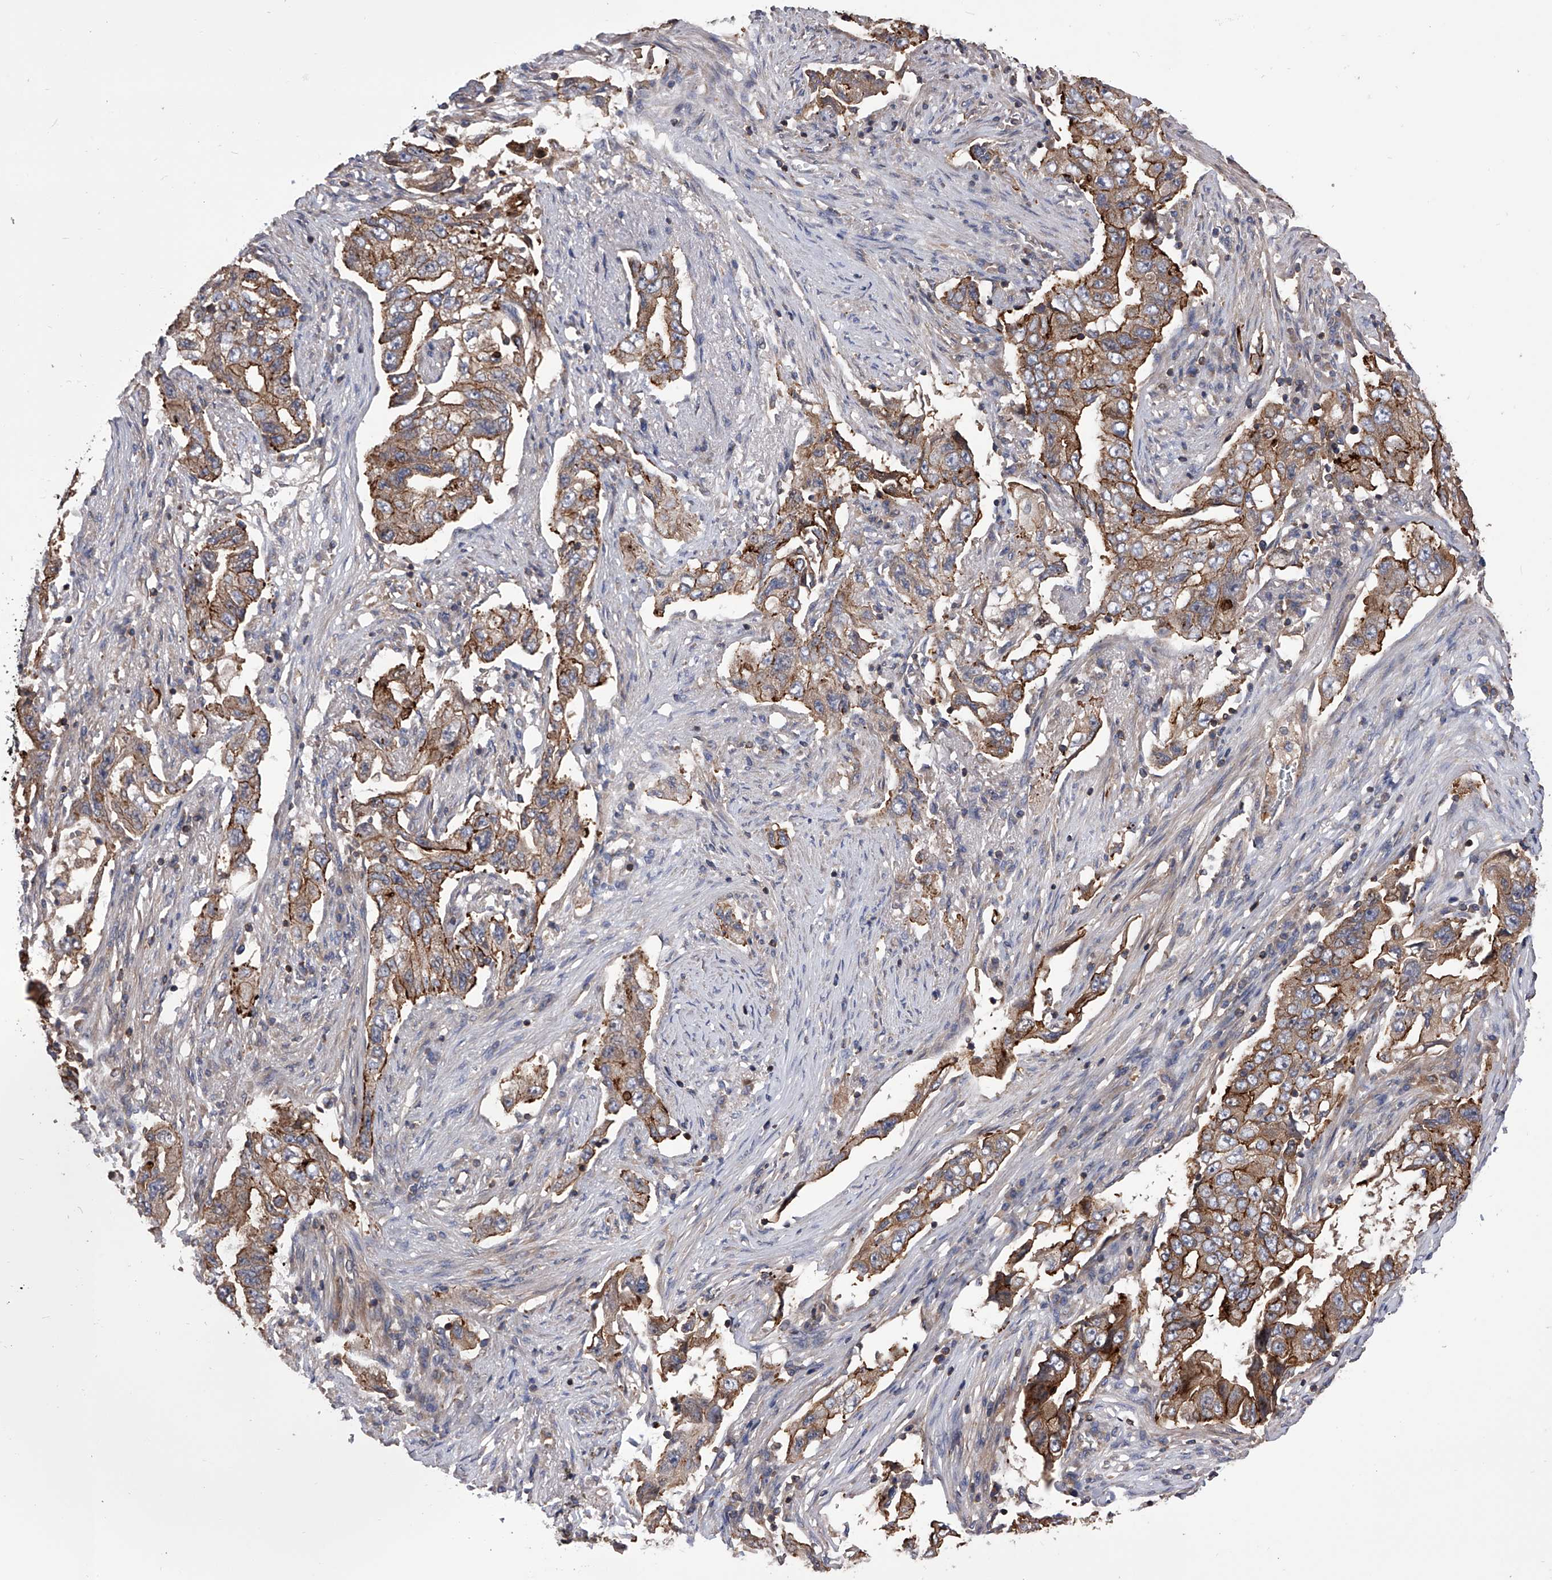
{"staining": {"intensity": "moderate", "quantity": ">75%", "location": "cytoplasmic/membranous"}, "tissue": "lung cancer", "cell_type": "Tumor cells", "image_type": "cancer", "snomed": [{"axis": "morphology", "description": "Adenocarcinoma, NOS"}, {"axis": "topography", "description": "Lung"}], "caption": "Immunohistochemical staining of lung cancer (adenocarcinoma) reveals medium levels of moderate cytoplasmic/membranous positivity in approximately >75% of tumor cells.", "gene": "CUL7", "patient": {"sex": "female", "age": 51}}